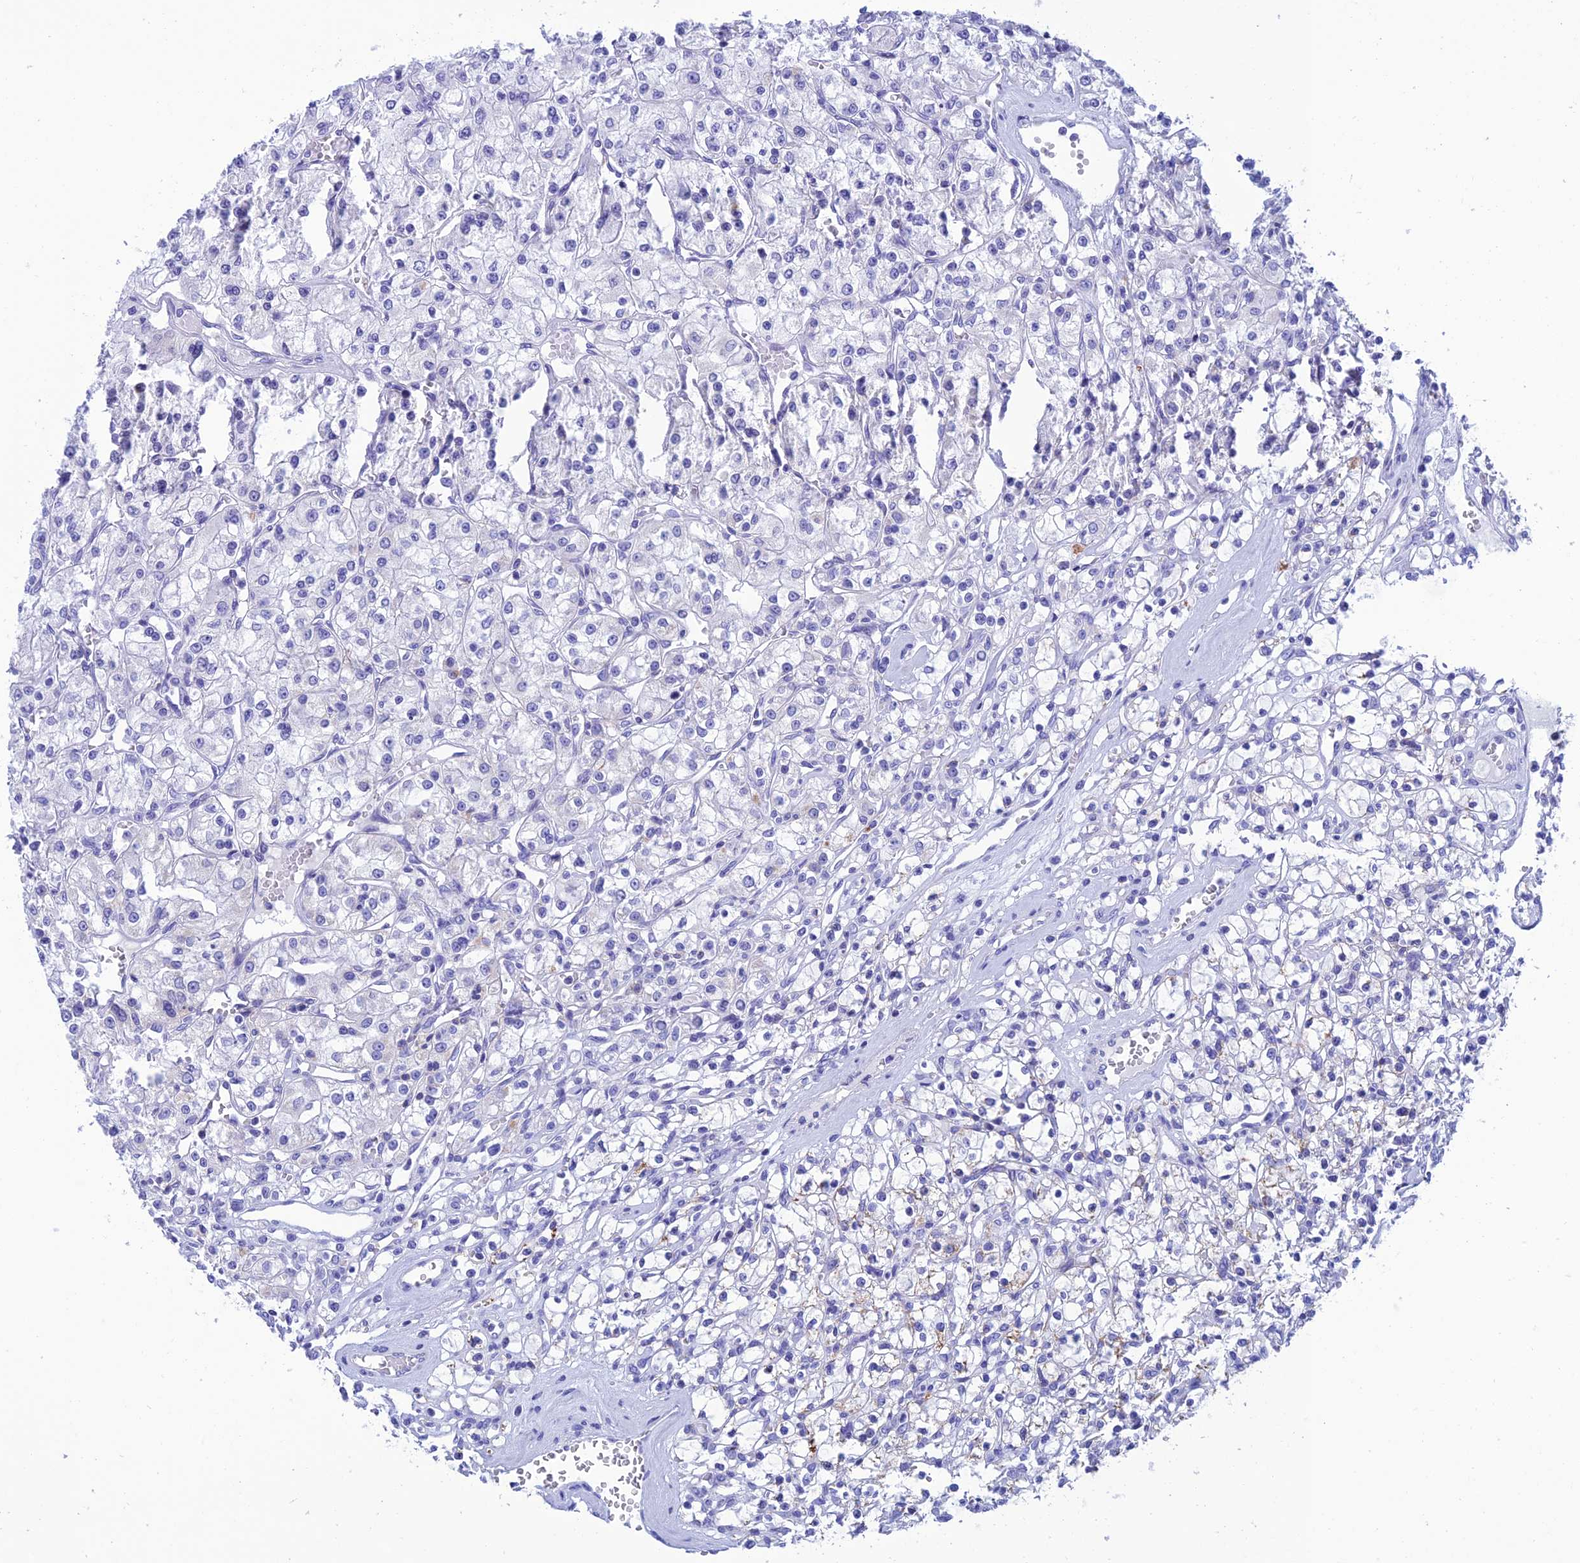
{"staining": {"intensity": "negative", "quantity": "none", "location": "none"}, "tissue": "renal cancer", "cell_type": "Tumor cells", "image_type": "cancer", "snomed": [{"axis": "morphology", "description": "Adenocarcinoma, NOS"}, {"axis": "topography", "description": "Kidney"}], "caption": "Immunohistochemistry image of human adenocarcinoma (renal) stained for a protein (brown), which exhibits no staining in tumor cells. (DAB (3,3'-diaminobenzidine) immunohistochemistry (IHC), high magnification).", "gene": "NXPE4", "patient": {"sex": "female", "age": 59}}